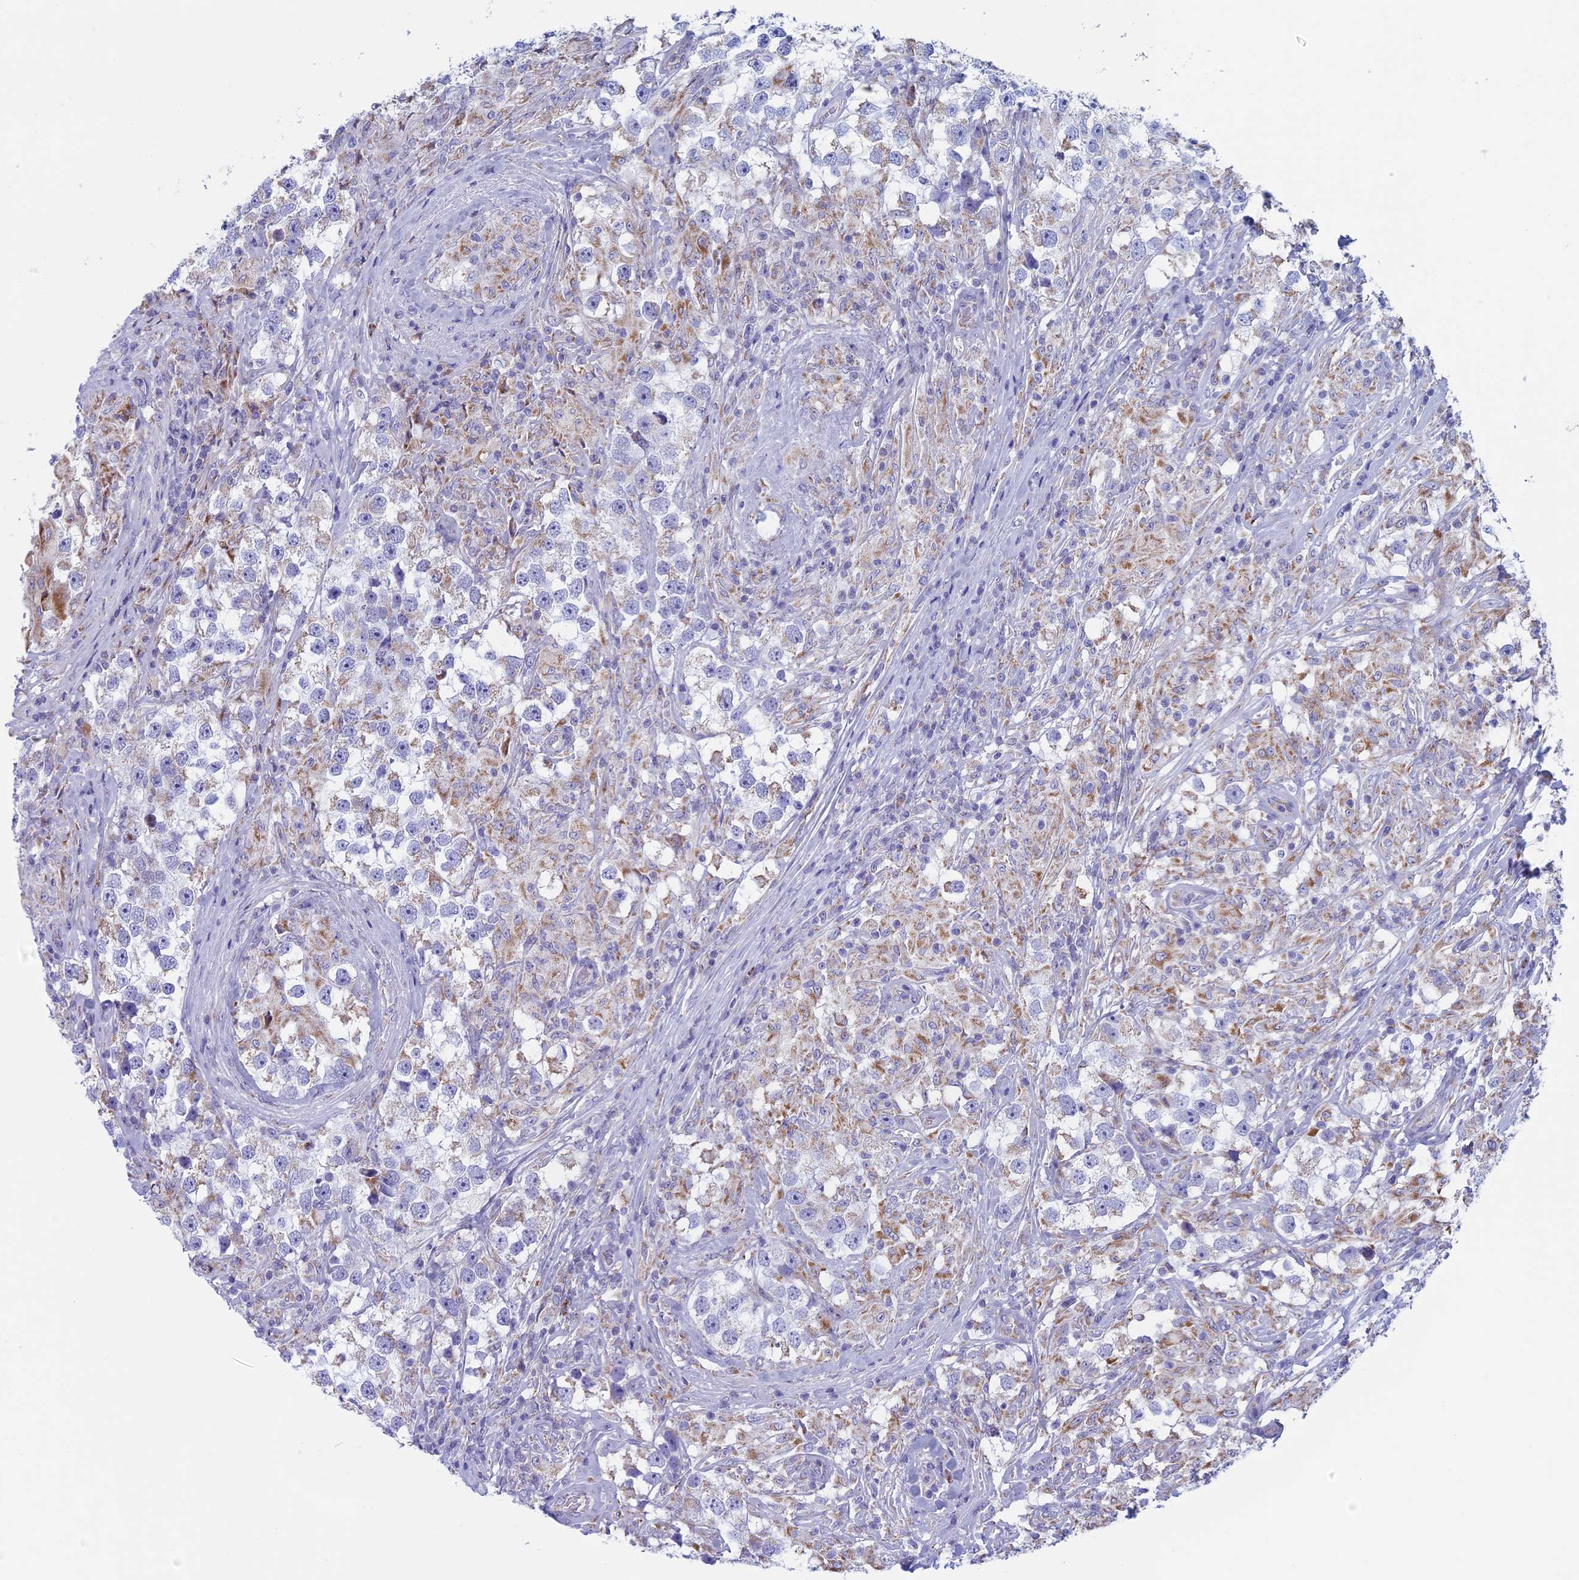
{"staining": {"intensity": "weak", "quantity": "25%-75%", "location": "cytoplasmic/membranous"}, "tissue": "testis cancer", "cell_type": "Tumor cells", "image_type": "cancer", "snomed": [{"axis": "morphology", "description": "Seminoma, NOS"}, {"axis": "topography", "description": "Testis"}], "caption": "An IHC image of neoplastic tissue is shown. Protein staining in brown labels weak cytoplasmic/membranous positivity in seminoma (testis) within tumor cells.", "gene": "NDUFB9", "patient": {"sex": "male", "age": 46}}